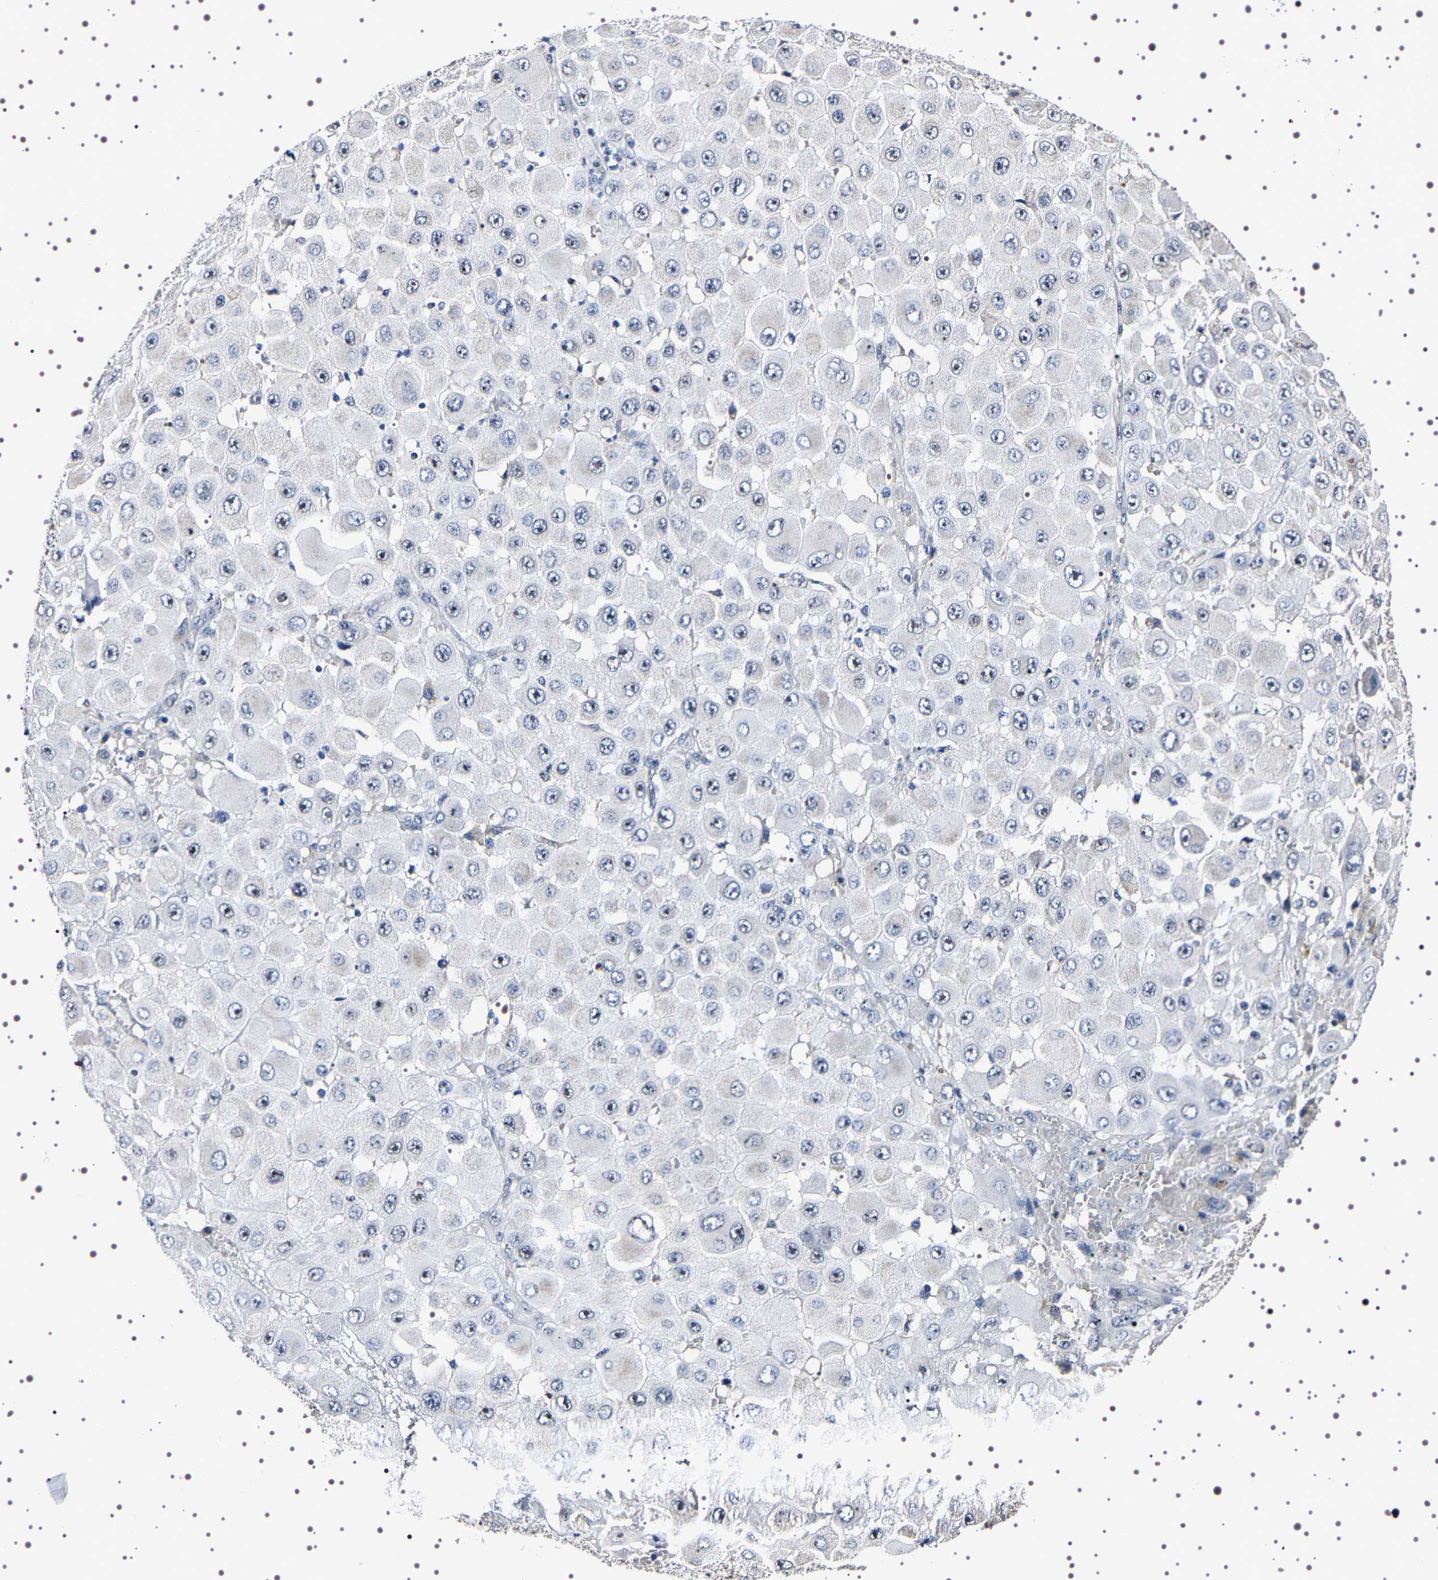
{"staining": {"intensity": "strong", "quantity": "25%-75%", "location": "nuclear"}, "tissue": "melanoma", "cell_type": "Tumor cells", "image_type": "cancer", "snomed": [{"axis": "morphology", "description": "Malignant melanoma, NOS"}, {"axis": "topography", "description": "Skin"}], "caption": "Malignant melanoma stained with a brown dye displays strong nuclear positive expression in approximately 25%-75% of tumor cells.", "gene": "GNL3", "patient": {"sex": "female", "age": 81}}